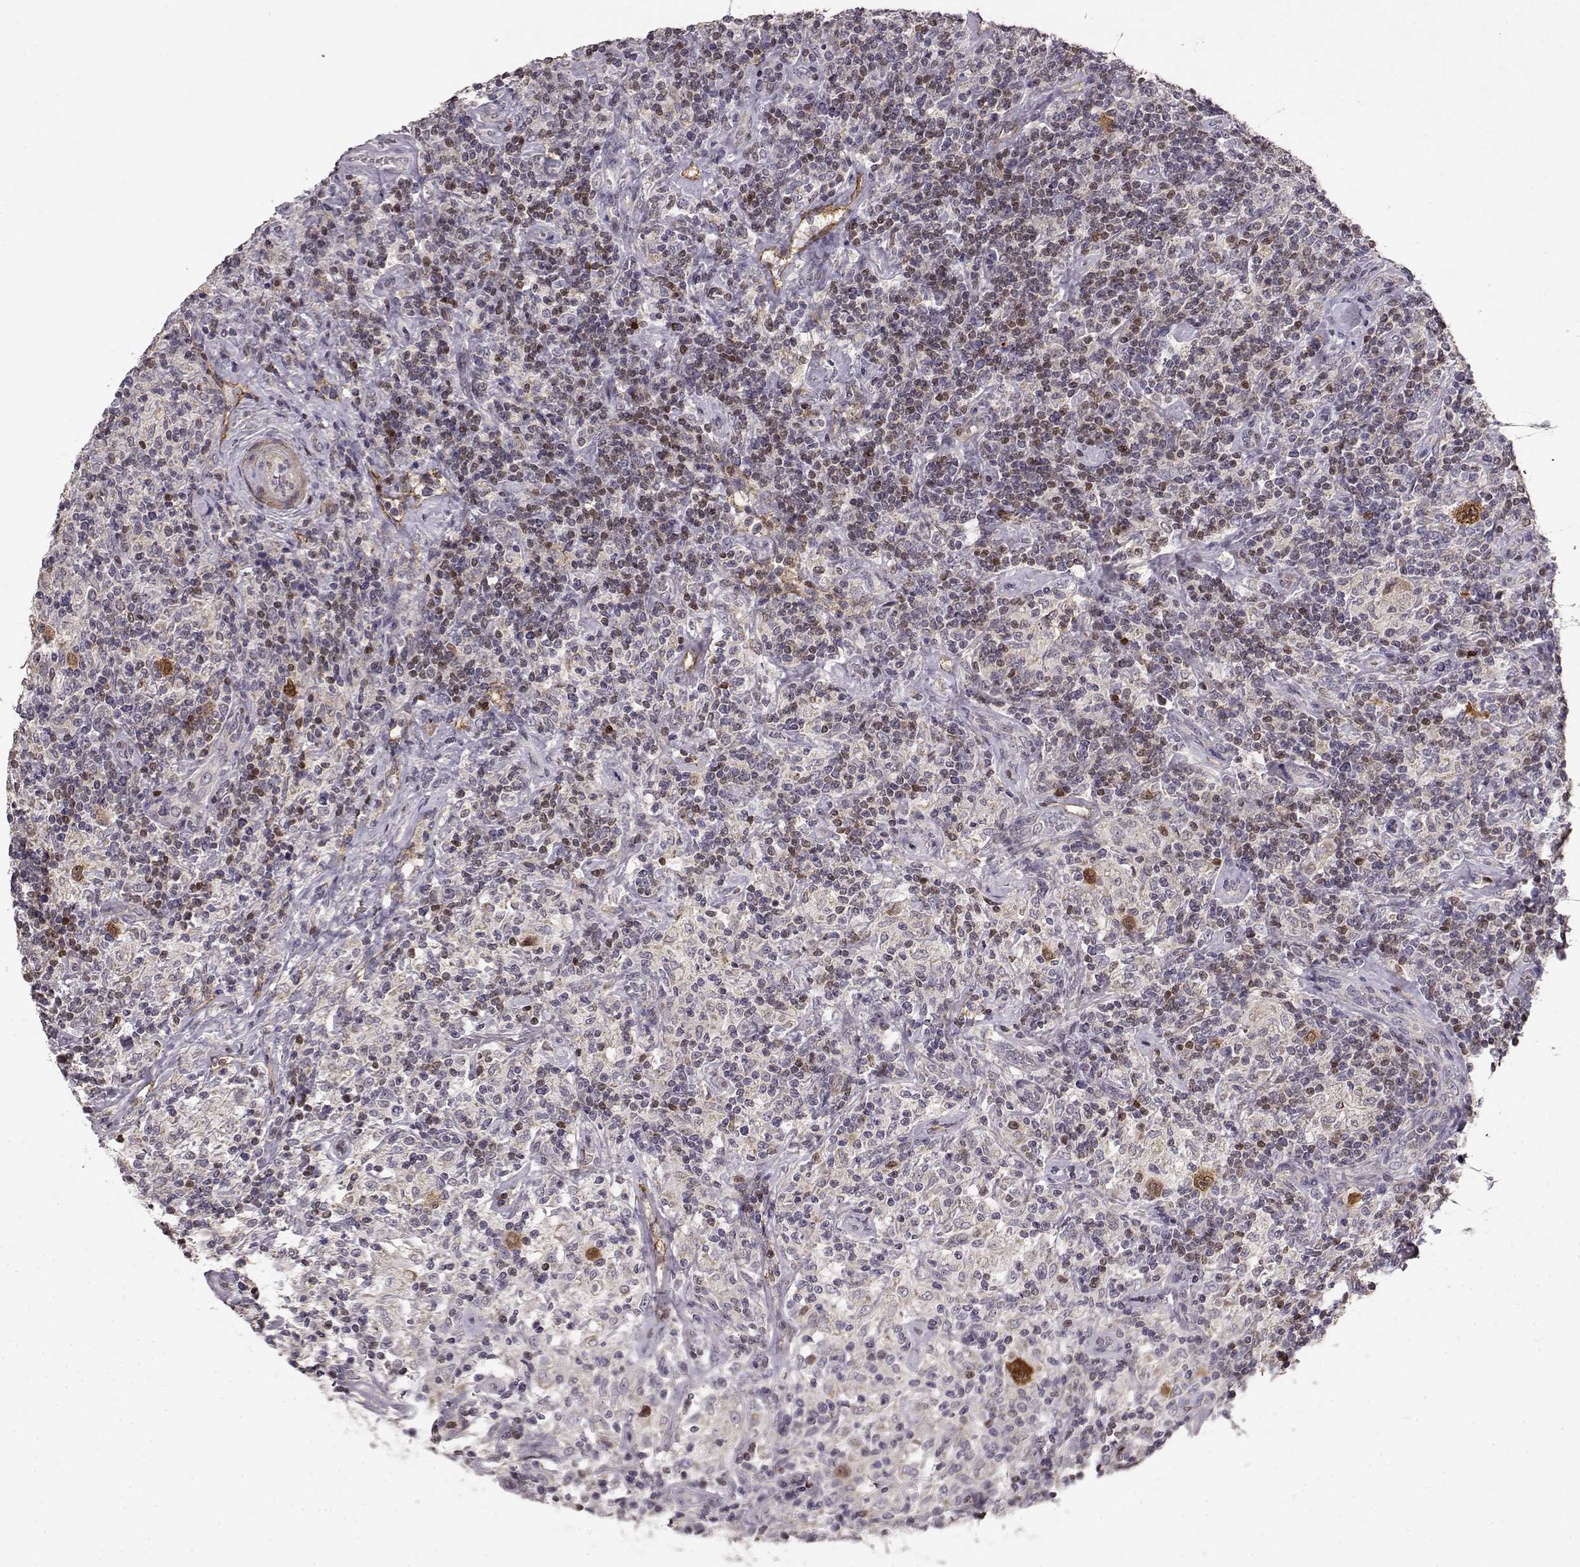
{"staining": {"intensity": "moderate", "quantity": ">75%", "location": "cytoplasmic/membranous"}, "tissue": "lymphoma", "cell_type": "Tumor cells", "image_type": "cancer", "snomed": [{"axis": "morphology", "description": "Hodgkin's disease, NOS"}, {"axis": "topography", "description": "Lymph node"}], "caption": "A high-resolution image shows IHC staining of Hodgkin's disease, which shows moderate cytoplasmic/membranous positivity in approximately >75% of tumor cells. (Stains: DAB (3,3'-diaminobenzidine) in brown, nuclei in blue, Microscopy: brightfield microscopy at high magnification).", "gene": "BACH2", "patient": {"sex": "male", "age": 70}}